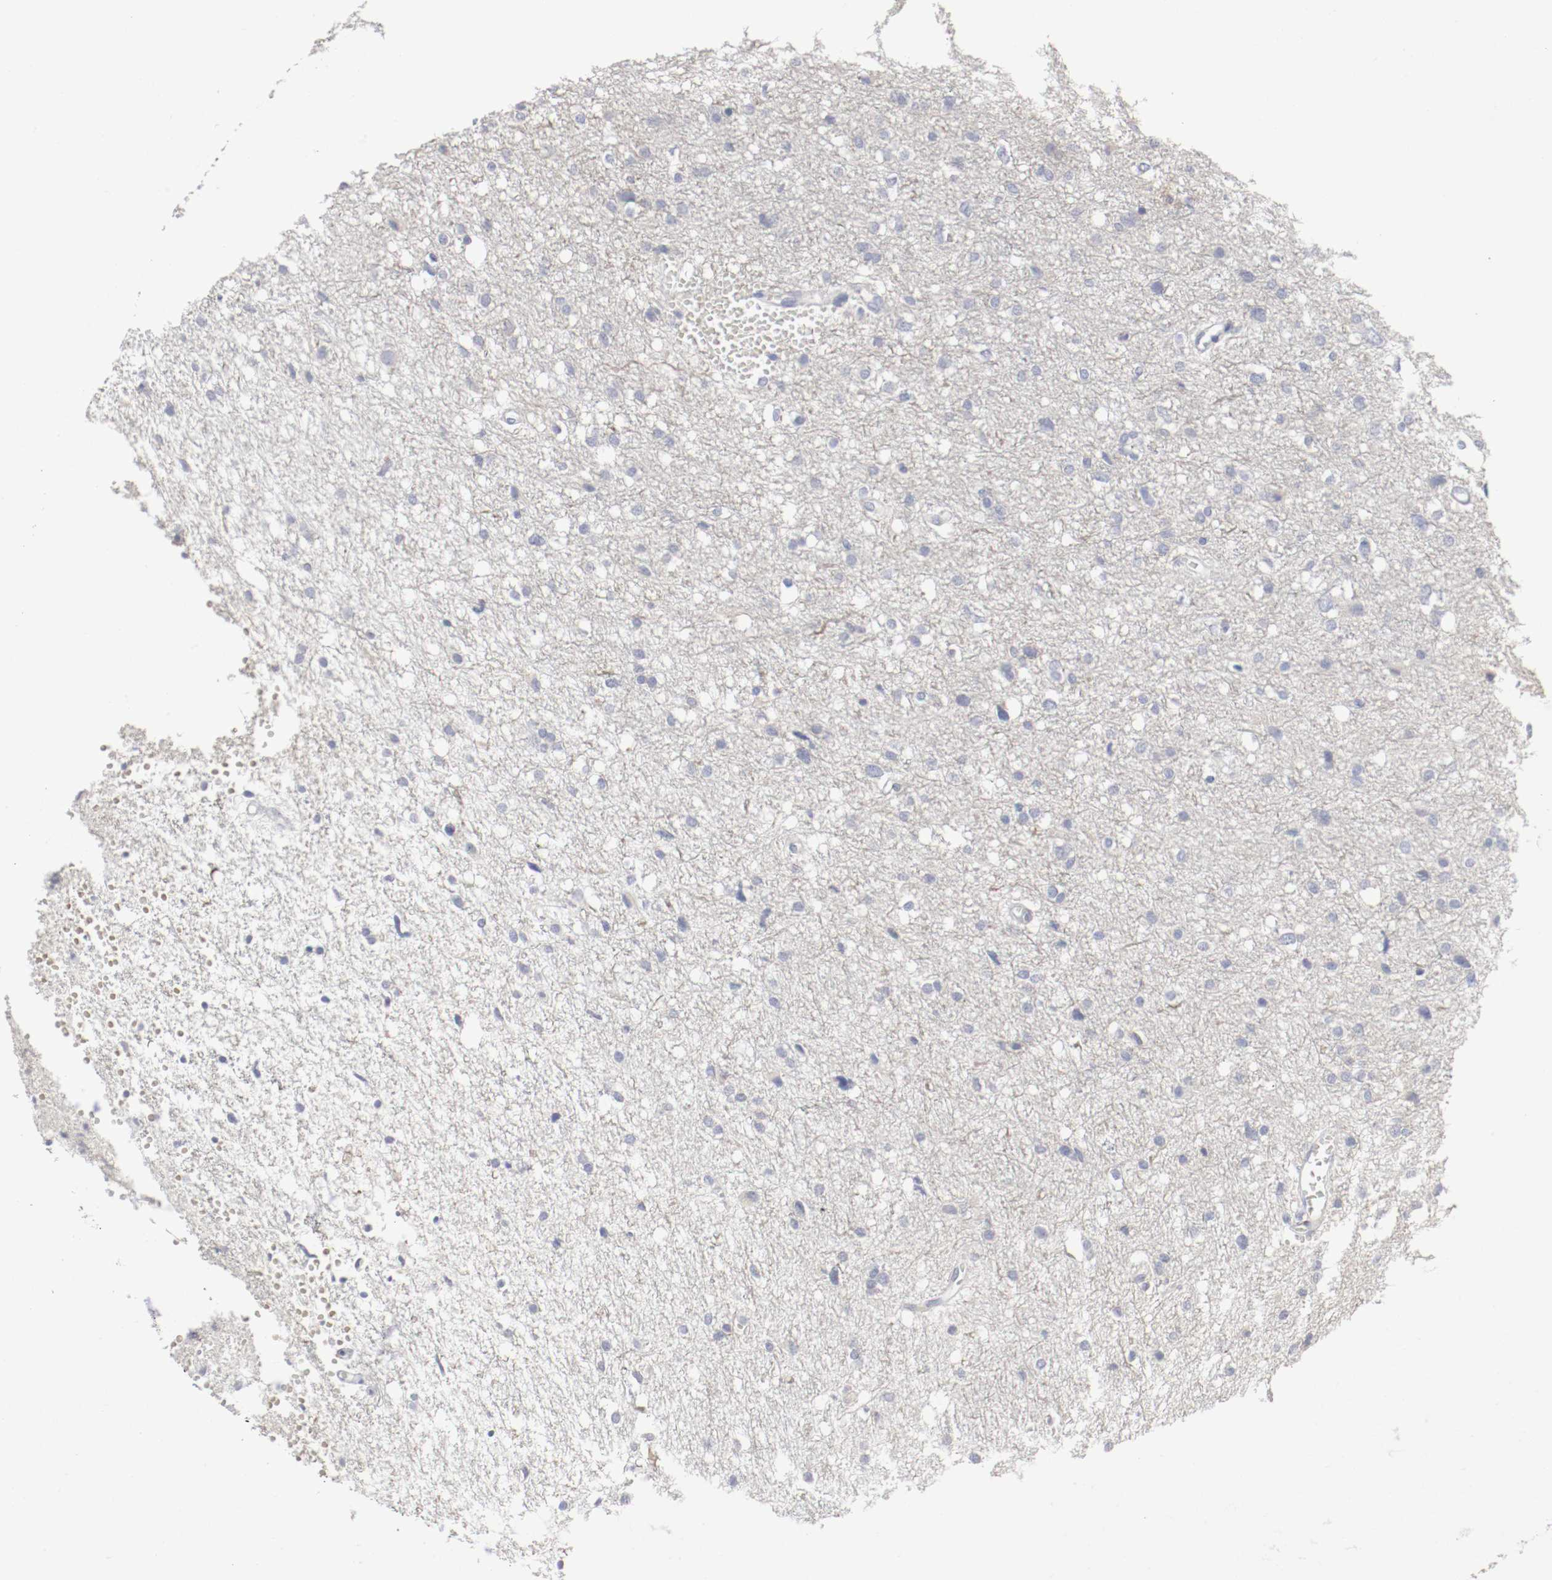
{"staining": {"intensity": "negative", "quantity": "none", "location": "none"}, "tissue": "glioma", "cell_type": "Tumor cells", "image_type": "cancer", "snomed": [{"axis": "morphology", "description": "Glioma, malignant, High grade"}, {"axis": "topography", "description": "Brain"}], "caption": "High power microscopy image of an IHC image of malignant high-grade glioma, revealing no significant expression in tumor cells.", "gene": "FGFBP1", "patient": {"sex": "female", "age": 59}}